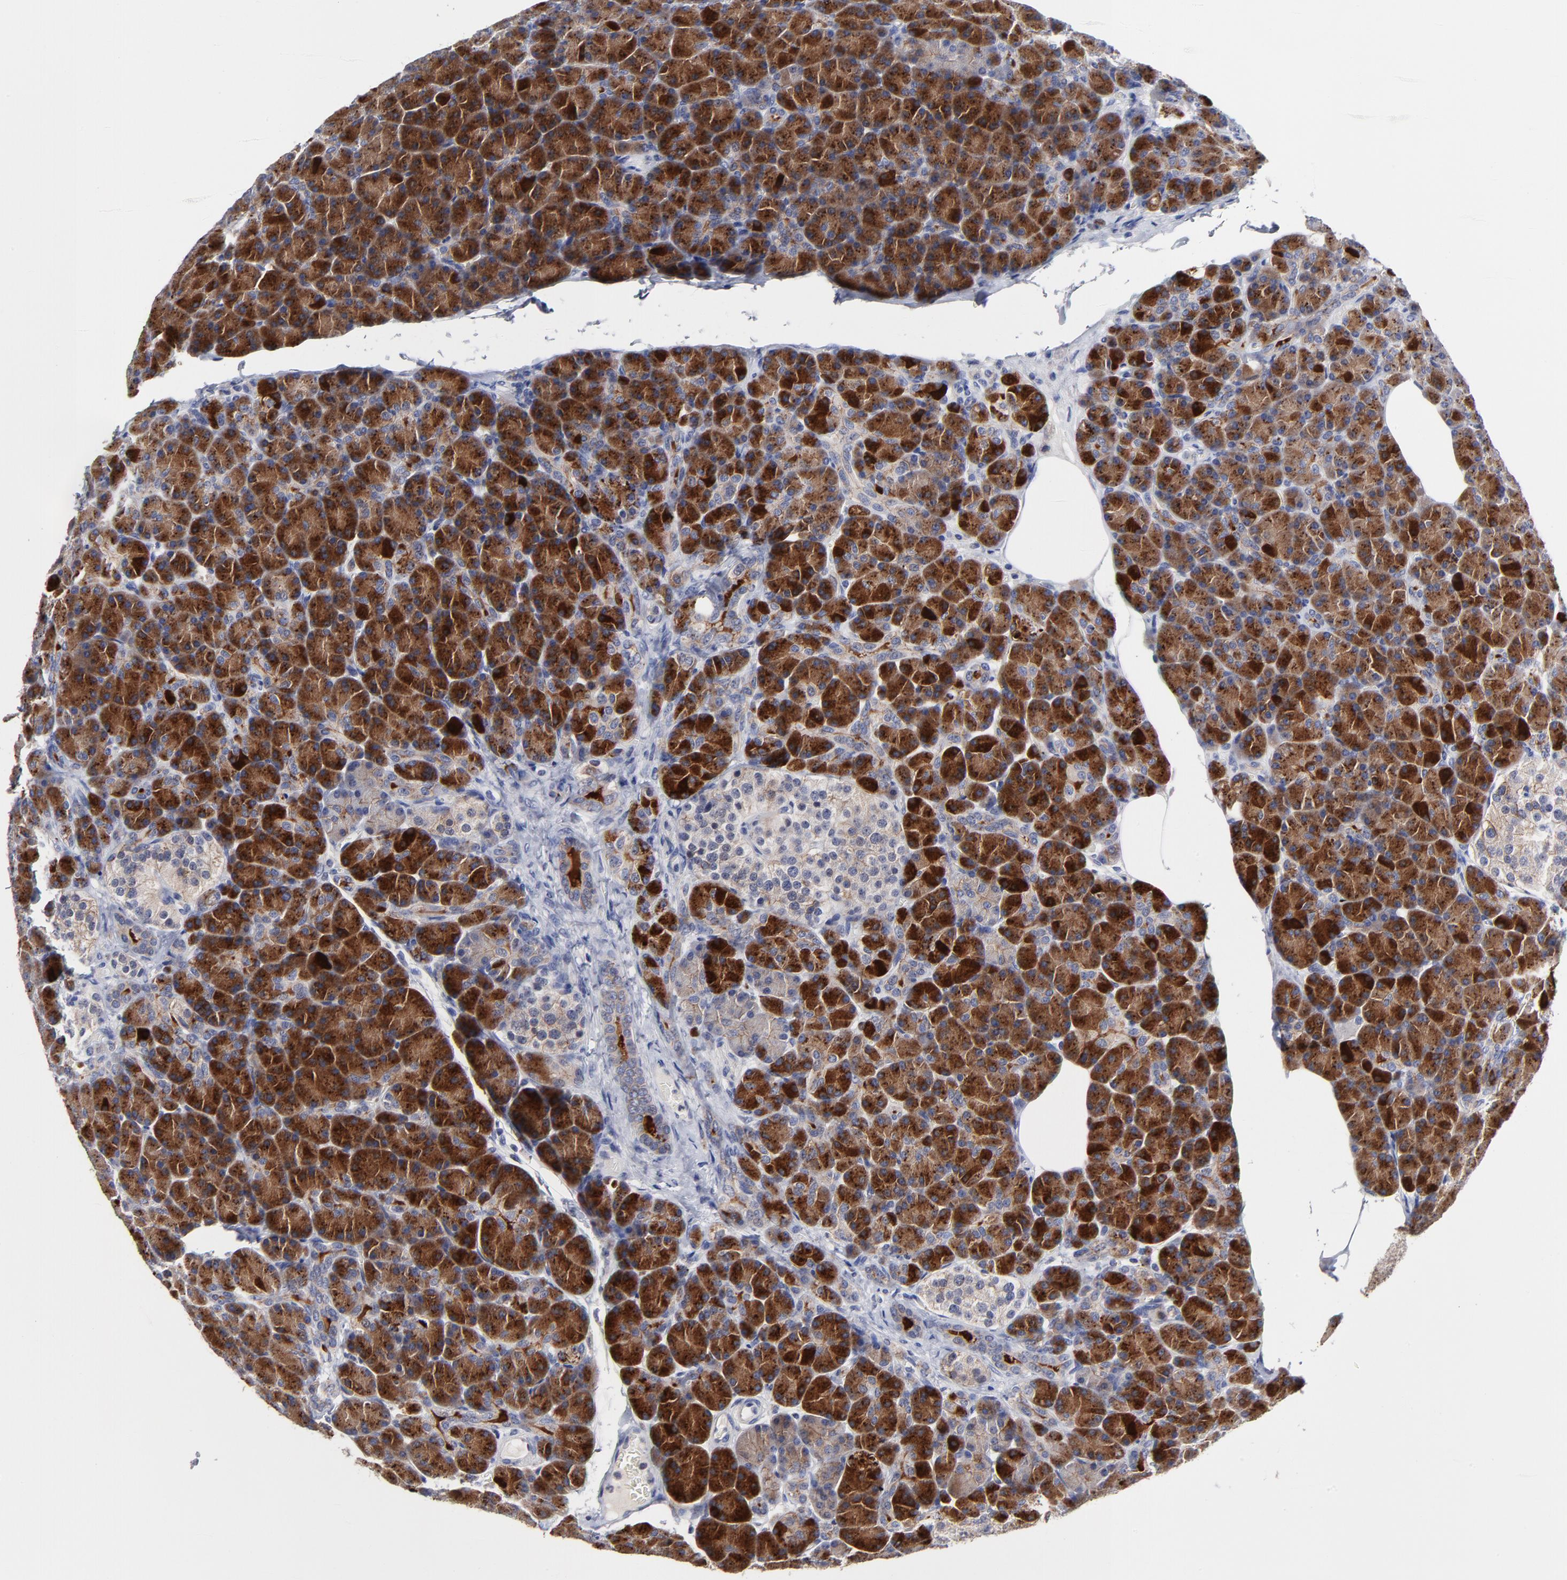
{"staining": {"intensity": "strong", "quantity": "25%-75%", "location": "cytoplasmic/membranous"}, "tissue": "pancreas", "cell_type": "Exocrine glandular cells", "image_type": "normal", "snomed": [{"axis": "morphology", "description": "Normal tissue, NOS"}, {"axis": "topography", "description": "Pancreas"}], "caption": "DAB immunohistochemical staining of normal pancreas displays strong cytoplasmic/membranous protein positivity in about 25%-75% of exocrine glandular cells.", "gene": "CXADR", "patient": {"sex": "female", "age": 43}}